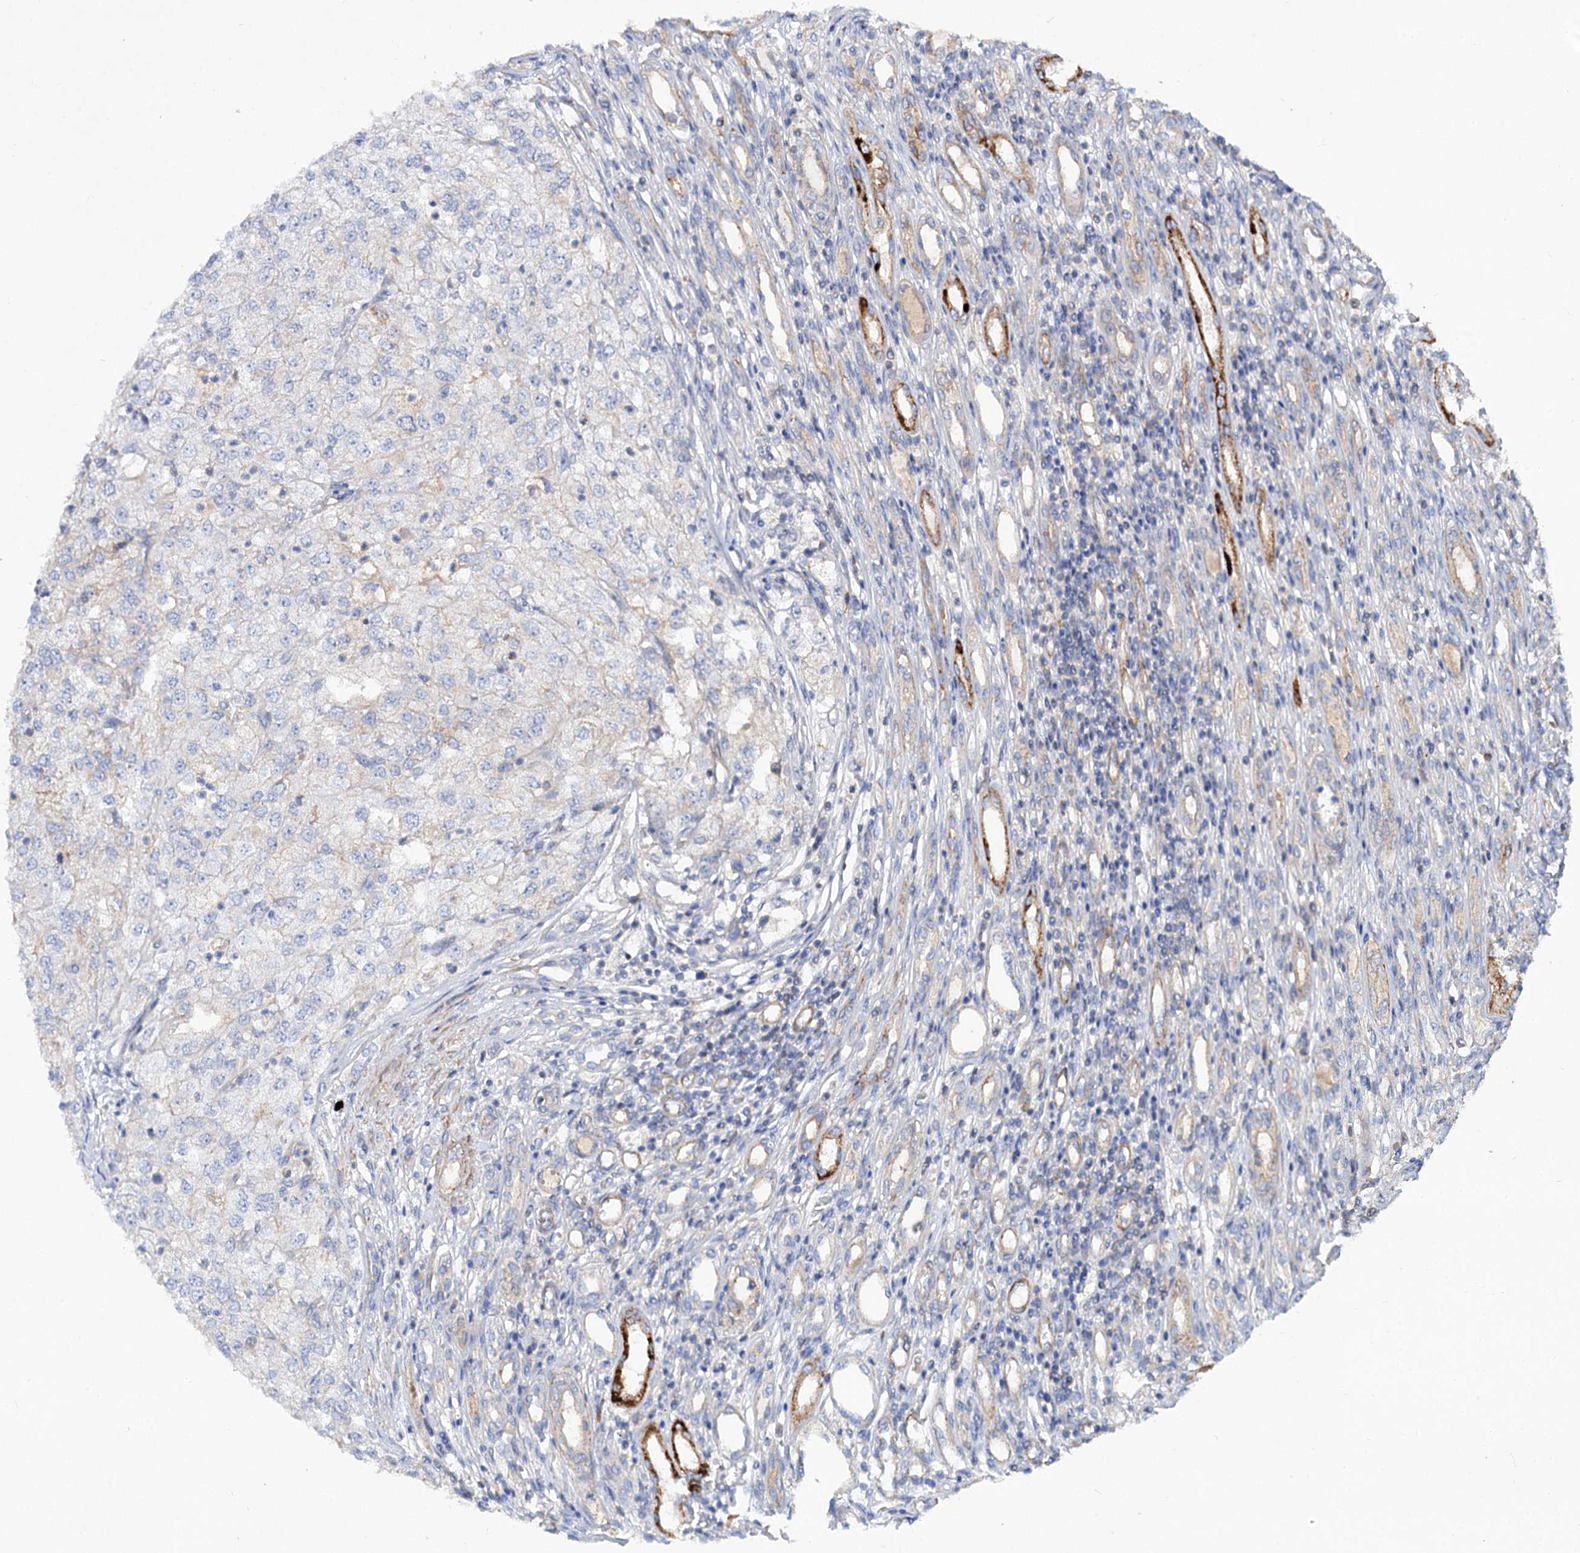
{"staining": {"intensity": "negative", "quantity": "none", "location": "none"}, "tissue": "renal cancer", "cell_type": "Tumor cells", "image_type": "cancer", "snomed": [{"axis": "morphology", "description": "Adenocarcinoma, NOS"}, {"axis": "topography", "description": "Kidney"}], "caption": "IHC photomicrograph of neoplastic tissue: renal cancer stained with DAB (3,3'-diaminobenzidine) exhibits no significant protein positivity in tumor cells.", "gene": "NUDCD2", "patient": {"sex": "female", "age": 54}}